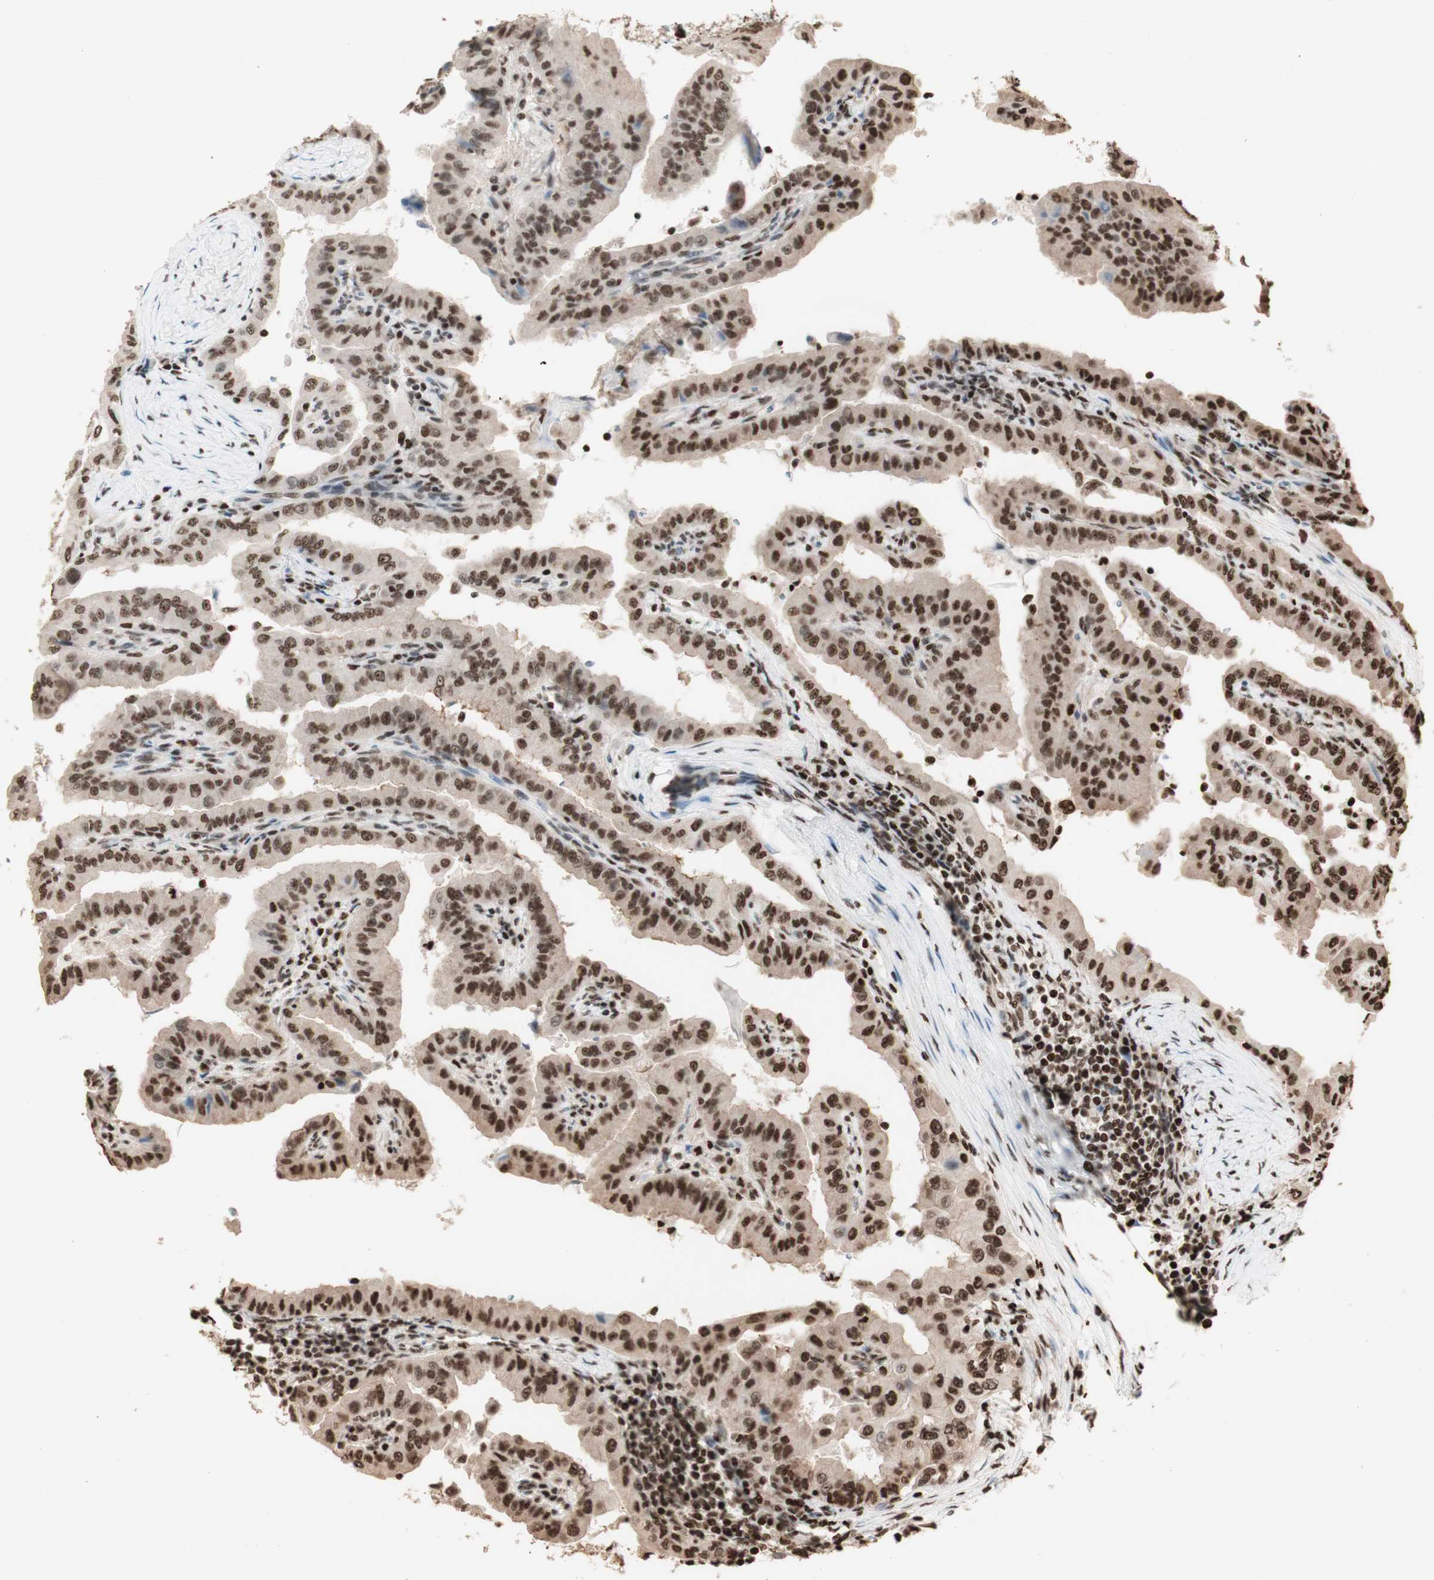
{"staining": {"intensity": "strong", "quantity": ">75%", "location": "nuclear"}, "tissue": "thyroid cancer", "cell_type": "Tumor cells", "image_type": "cancer", "snomed": [{"axis": "morphology", "description": "Papillary adenocarcinoma, NOS"}, {"axis": "topography", "description": "Thyroid gland"}], "caption": "Immunohistochemistry of thyroid papillary adenocarcinoma reveals high levels of strong nuclear expression in about >75% of tumor cells.", "gene": "HNRNPA2B1", "patient": {"sex": "male", "age": 33}}